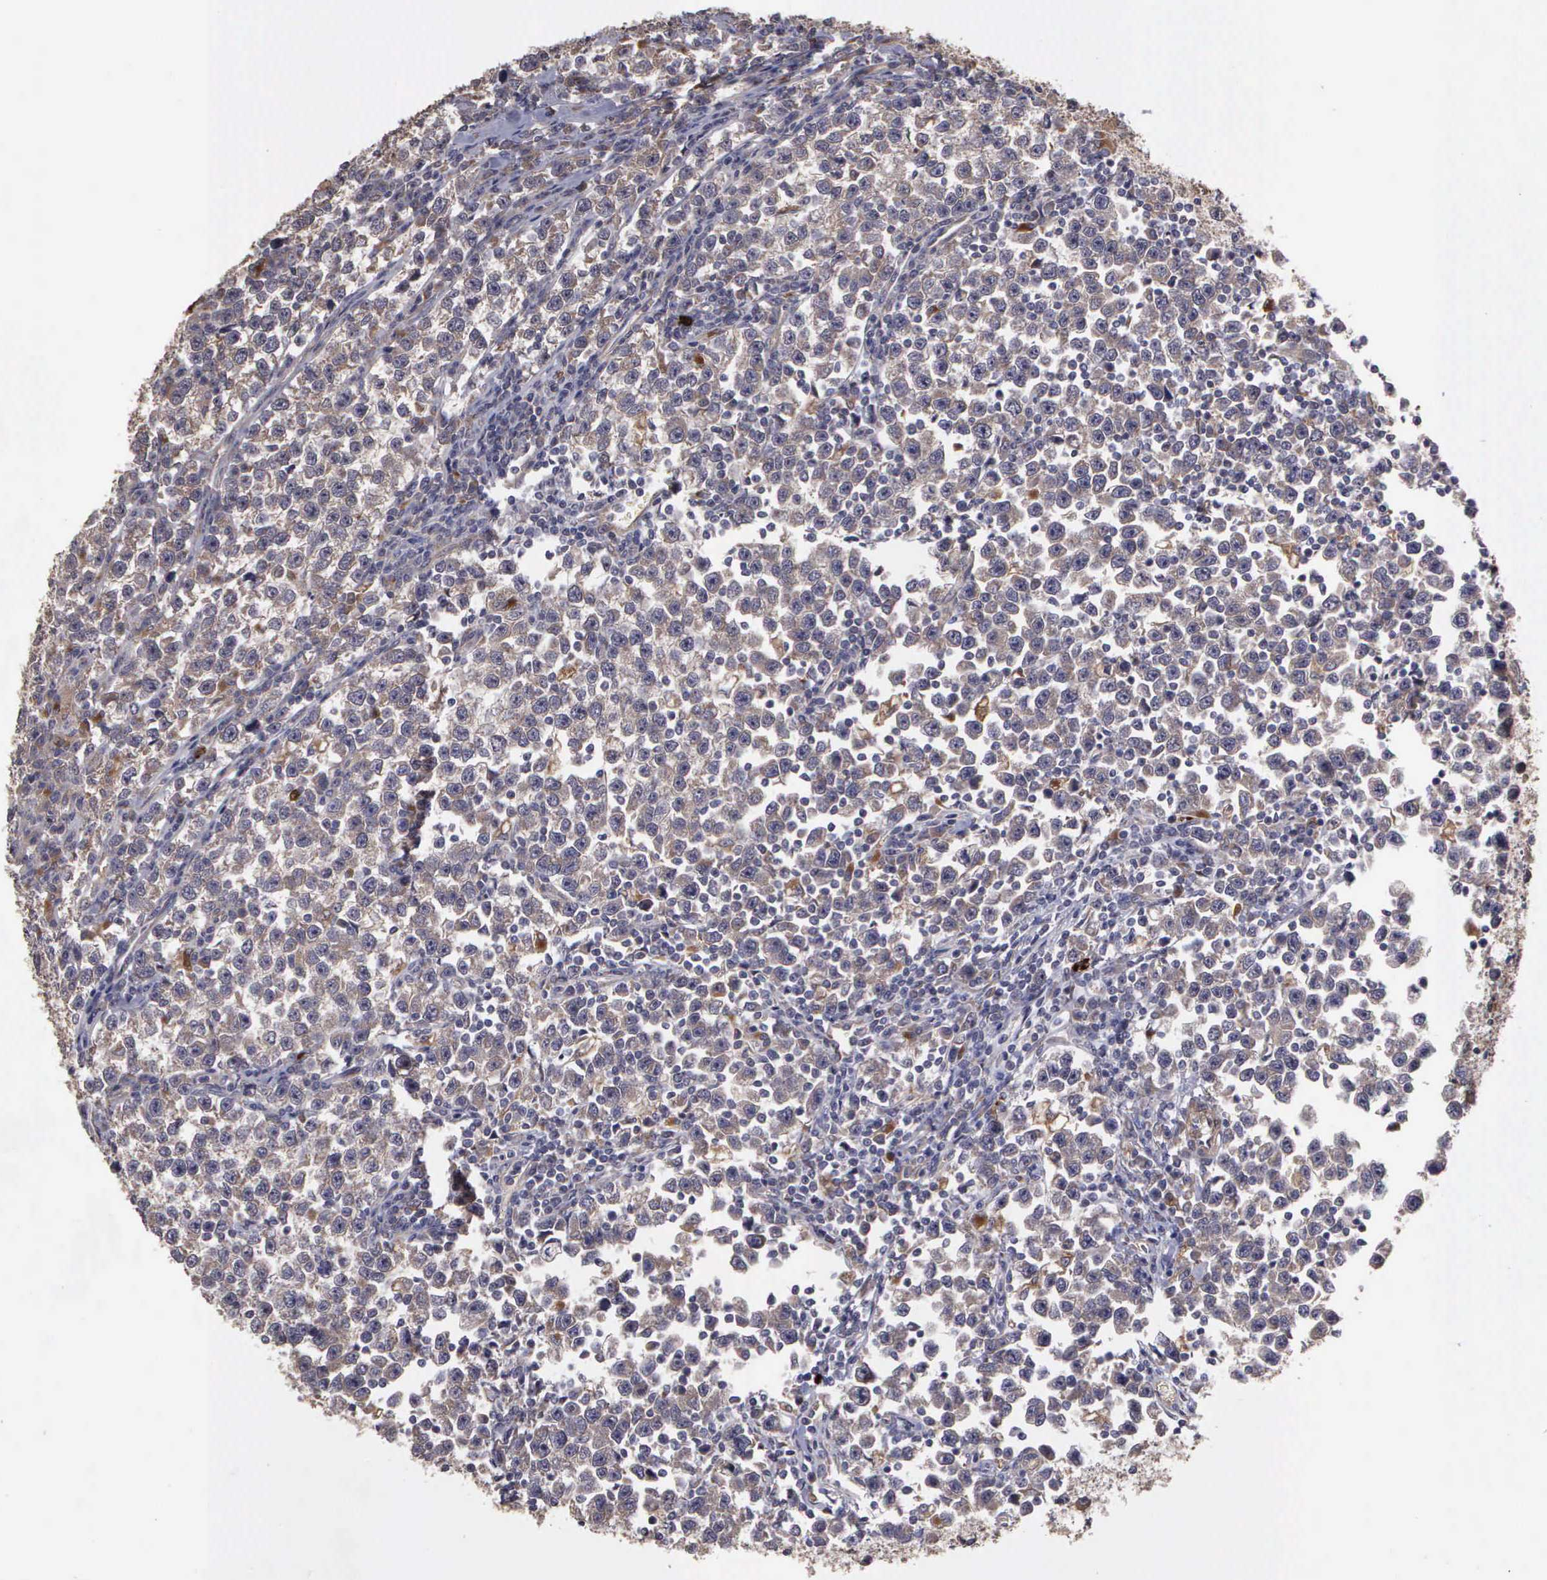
{"staining": {"intensity": "weak", "quantity": ">75%", "location": "cytoplasmic/membranous"}, "tissue": "testis cancer", "cell_type": "Tumor cells", "image_type": "cancer", "snomed": [{"axis": "morphology", "description": "Seminoma, NOS"}, {"axis": "topography", "description": "Testis"}], "caption": "Brown immunohistochemical staining in testis cancer (seminoma) shows weak cytoplasmic/membranous expression in about >75% of tumor cells.", "gene": "RTL10", "patient": {"sex": "male", "age": 43}}